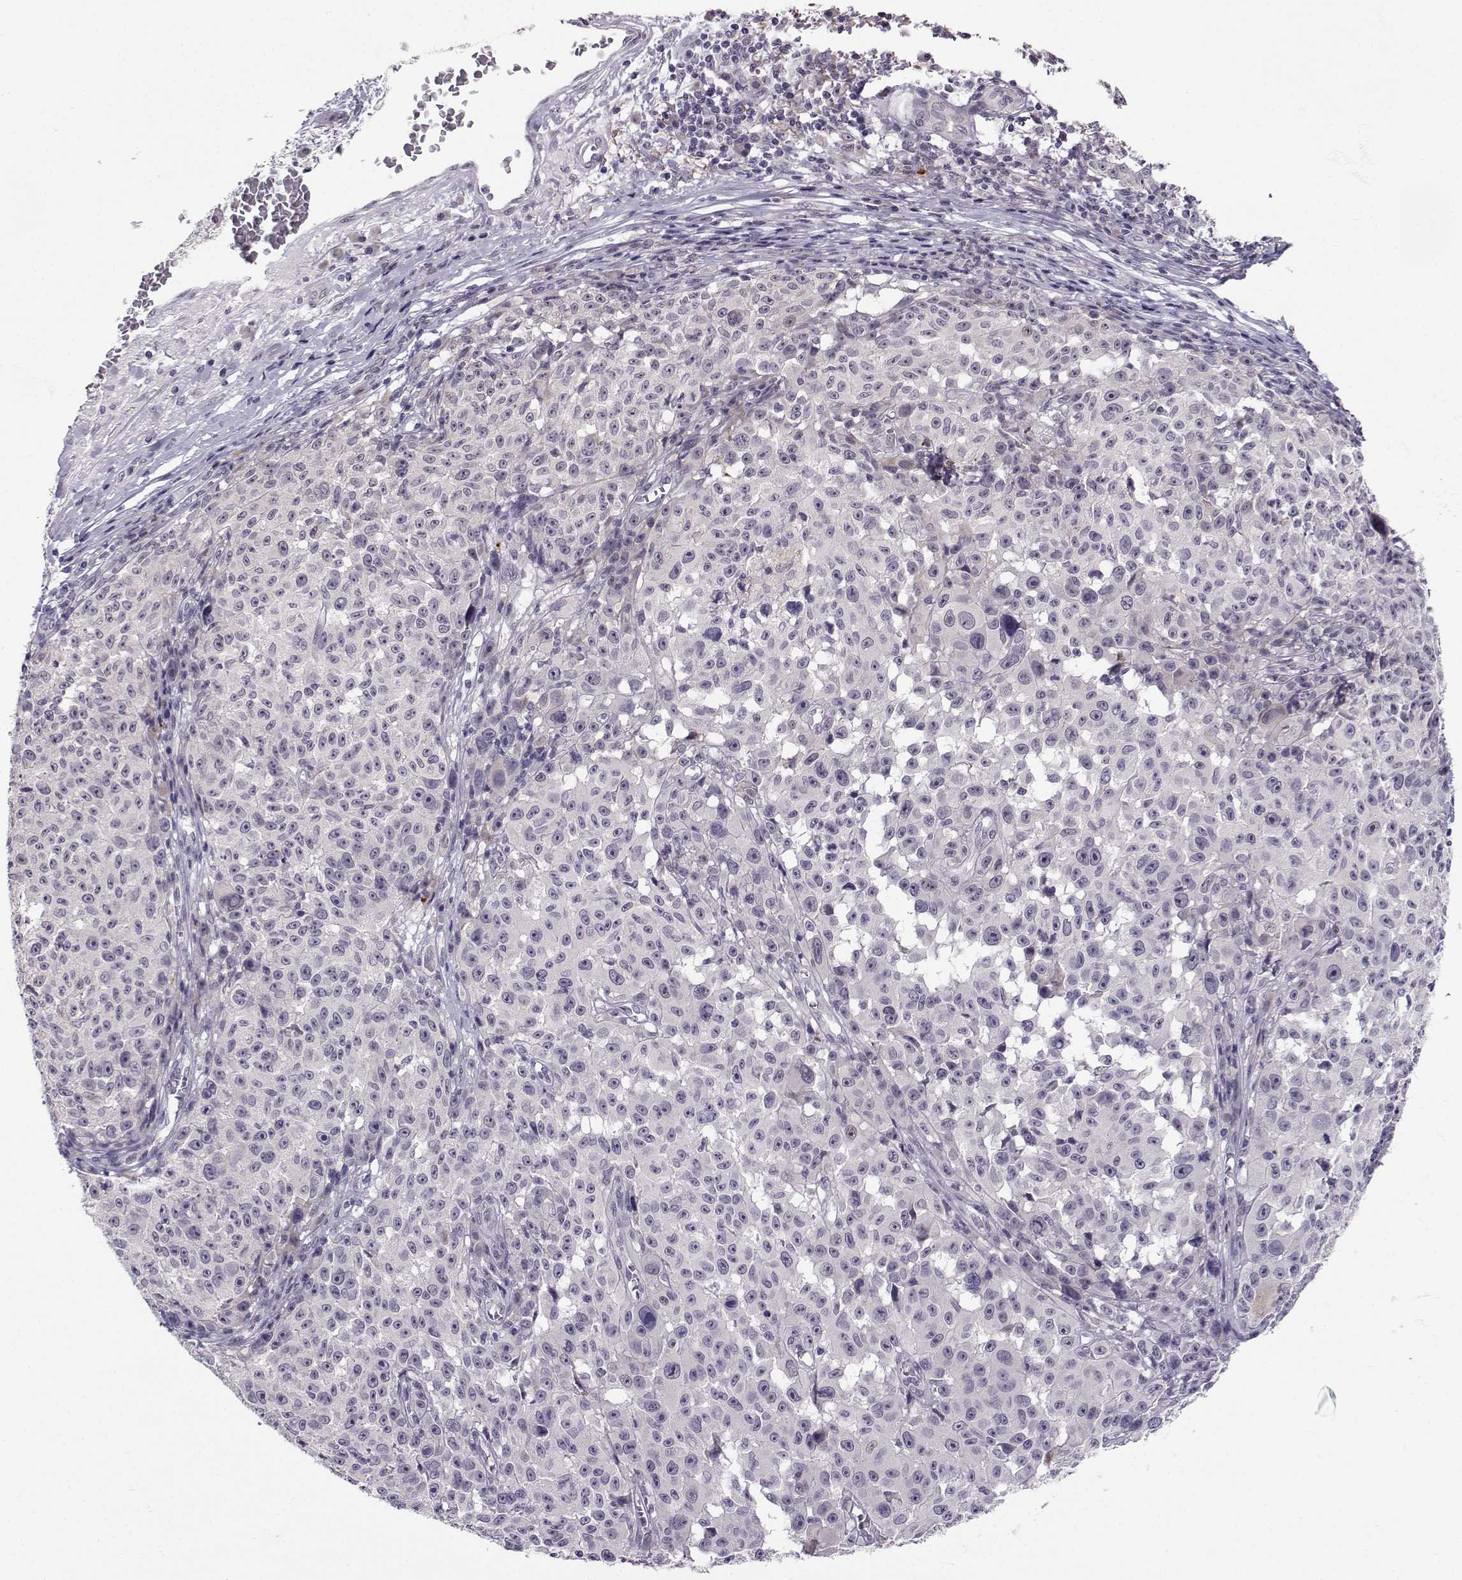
{"staining": {"intensity": "negative", "quantity": "none", "location": "none"}, "tissue": "melanoma", "cell_type": "Tumor cells", "image_type": "cancer", "snomed": [{"axis": "morphology", "description": "Malignant melanoma, NOS"}, {"axis": "topography", "description": "Skin"}], "caption": "A high-resolution image shows immunohistochemistry (IHC) staining of malignant melanoma, which exhibits no significant expression in tumor cells.", "gene": "SLC6A3", "patient": {"sex": "female", "age": 82}}